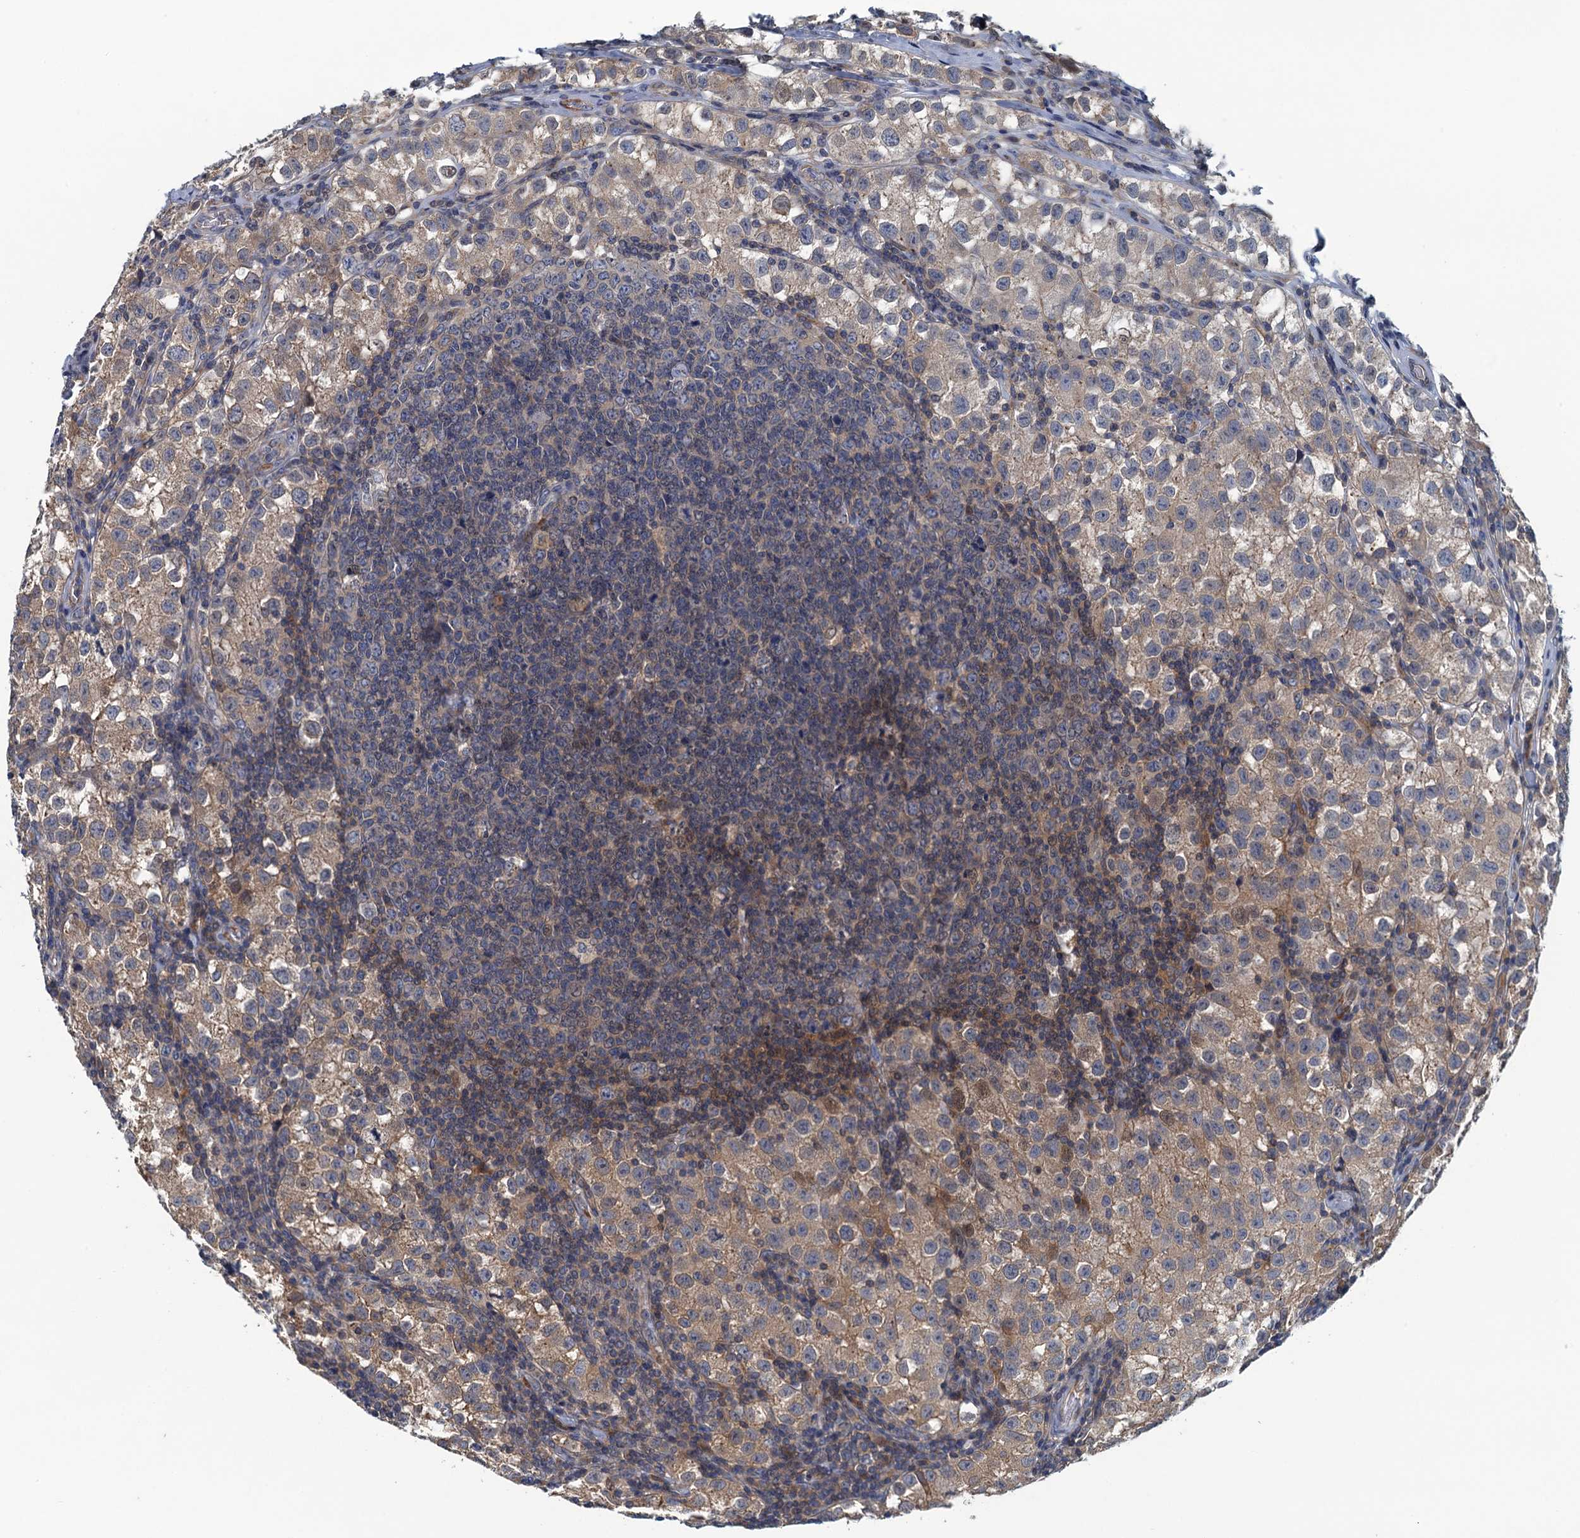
{"staining": {"intensity": "moderate", "quantity": ">75%", "location": "cytoplasmic/membranous"}, "tissue": "testis cancer", "cell_type": "Tumor cells", "image_type": "cancer", "snomed": [{"axis": "morphology", "description": "Seminoma, NOS"}, {"axis": "morphology", "description": "Carcinoma, Embryonal, NOS"}, {"axis": "topography", "description": "Testis"}], "caption": "An immunohistochemistry micrograph of tumor tissue is shown. Protein staining in brown highlights moderate cytoplasmic/membranous positivity in testis cancer within tumor cells. (Stains: DAB (3,3'-diaminobenzidine) in brown, nuclei in blue, Microscopy: brightfield microscopy at high magnification).", "gene": "NCKAP1L", "patient": {"sex": "male", "age": 43}}